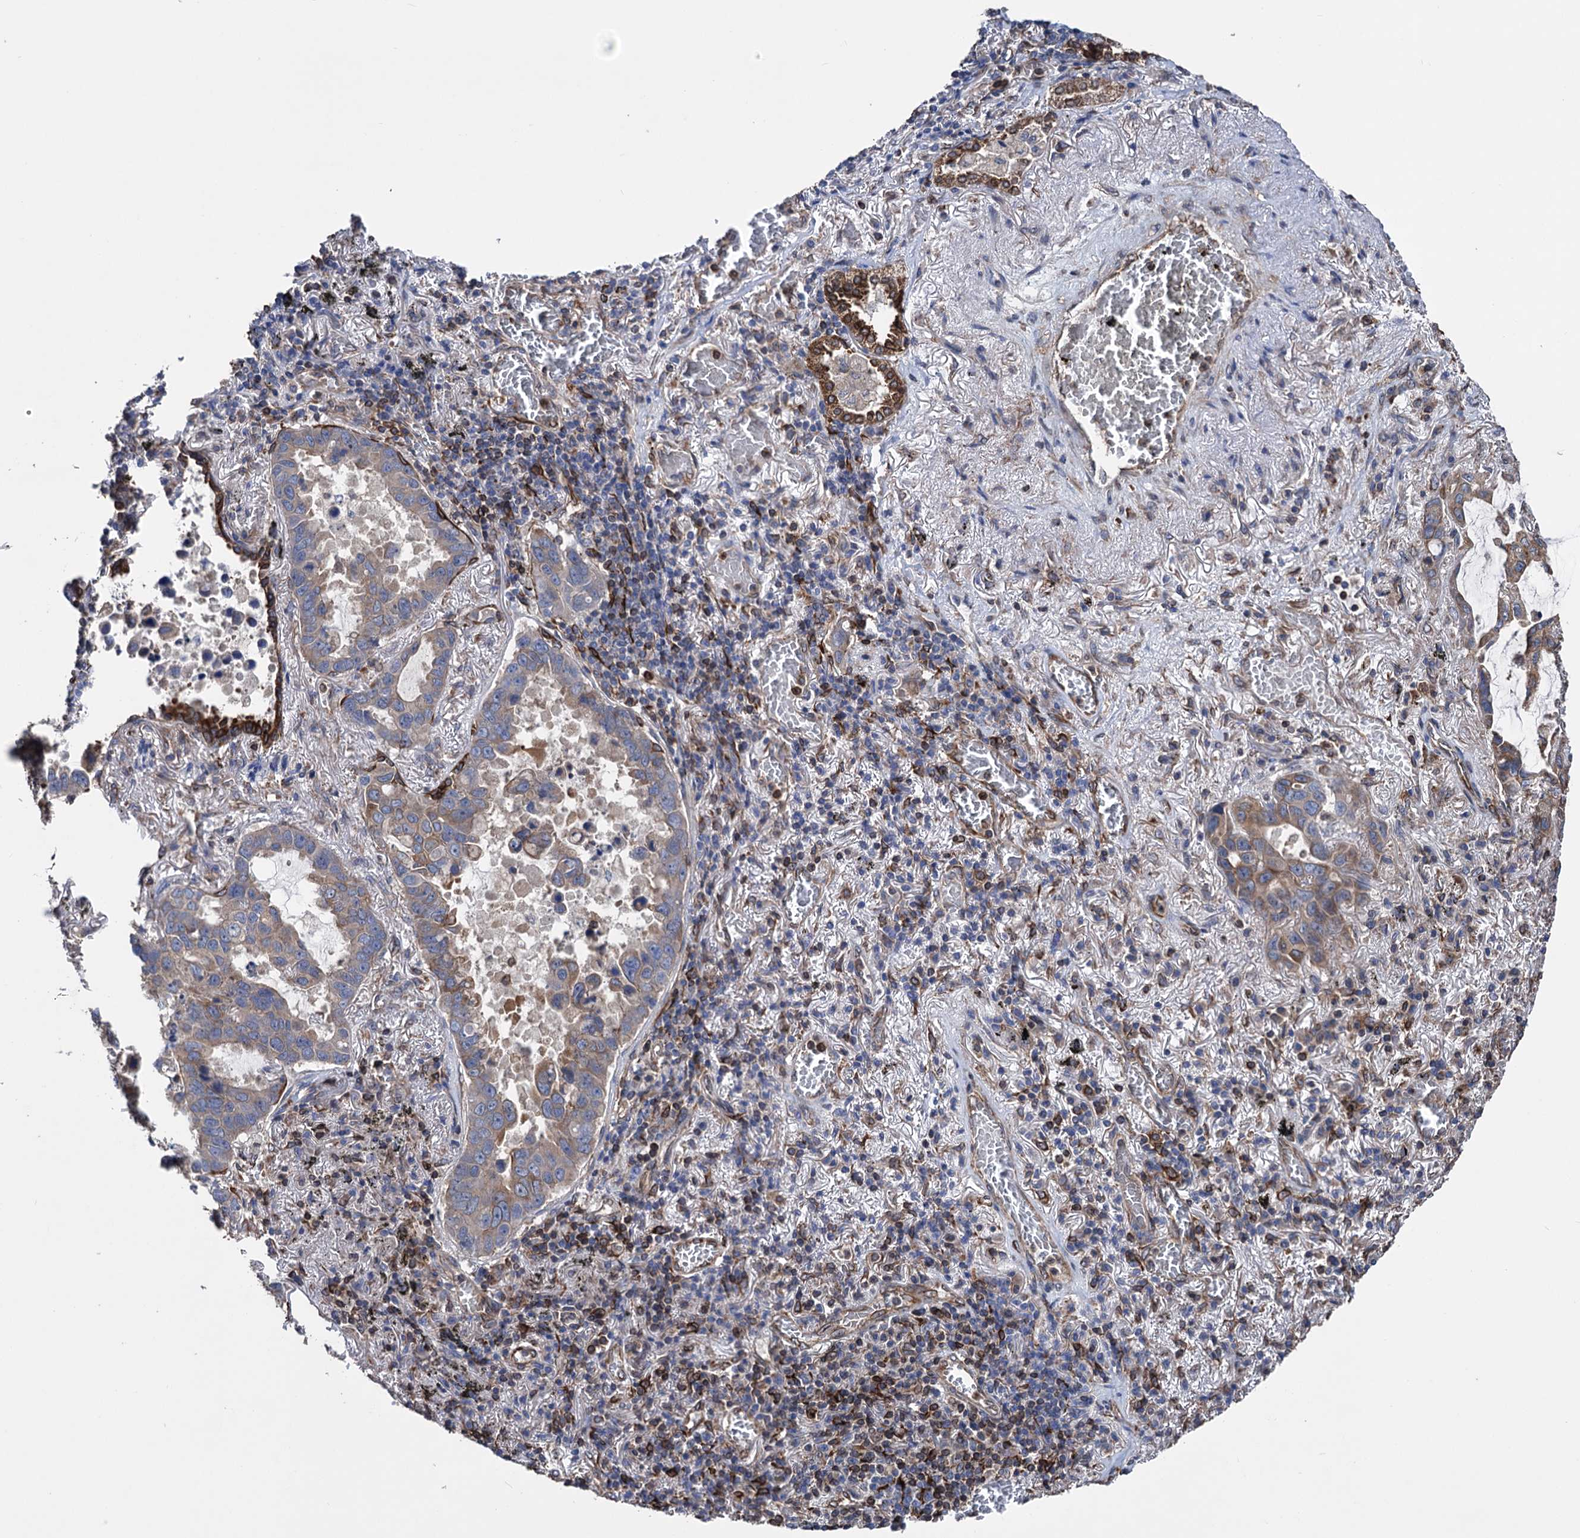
{"staining": {"intensity": "moderate", "quantity": "25%-75%", "location": "cytoplasmic/membranous"}, "tissue": "lung cancer", "cell_type": "Tumor cells", "image_type": "cancer", "snomed": [{"axis": "morphology", "description": "Adenocarcinoma, NOS"}, {"axis": "topography", "description": "Lung"}], "caption": "Brown immunohistochemical staining in human lung cancer (adenocarcinoma) exhibits moderate cytoplasmic/membranous expression in approximately 25%-75% of tumor cells.", "gene": "STING1", "patient": {"sex": "male", "age": 64}}